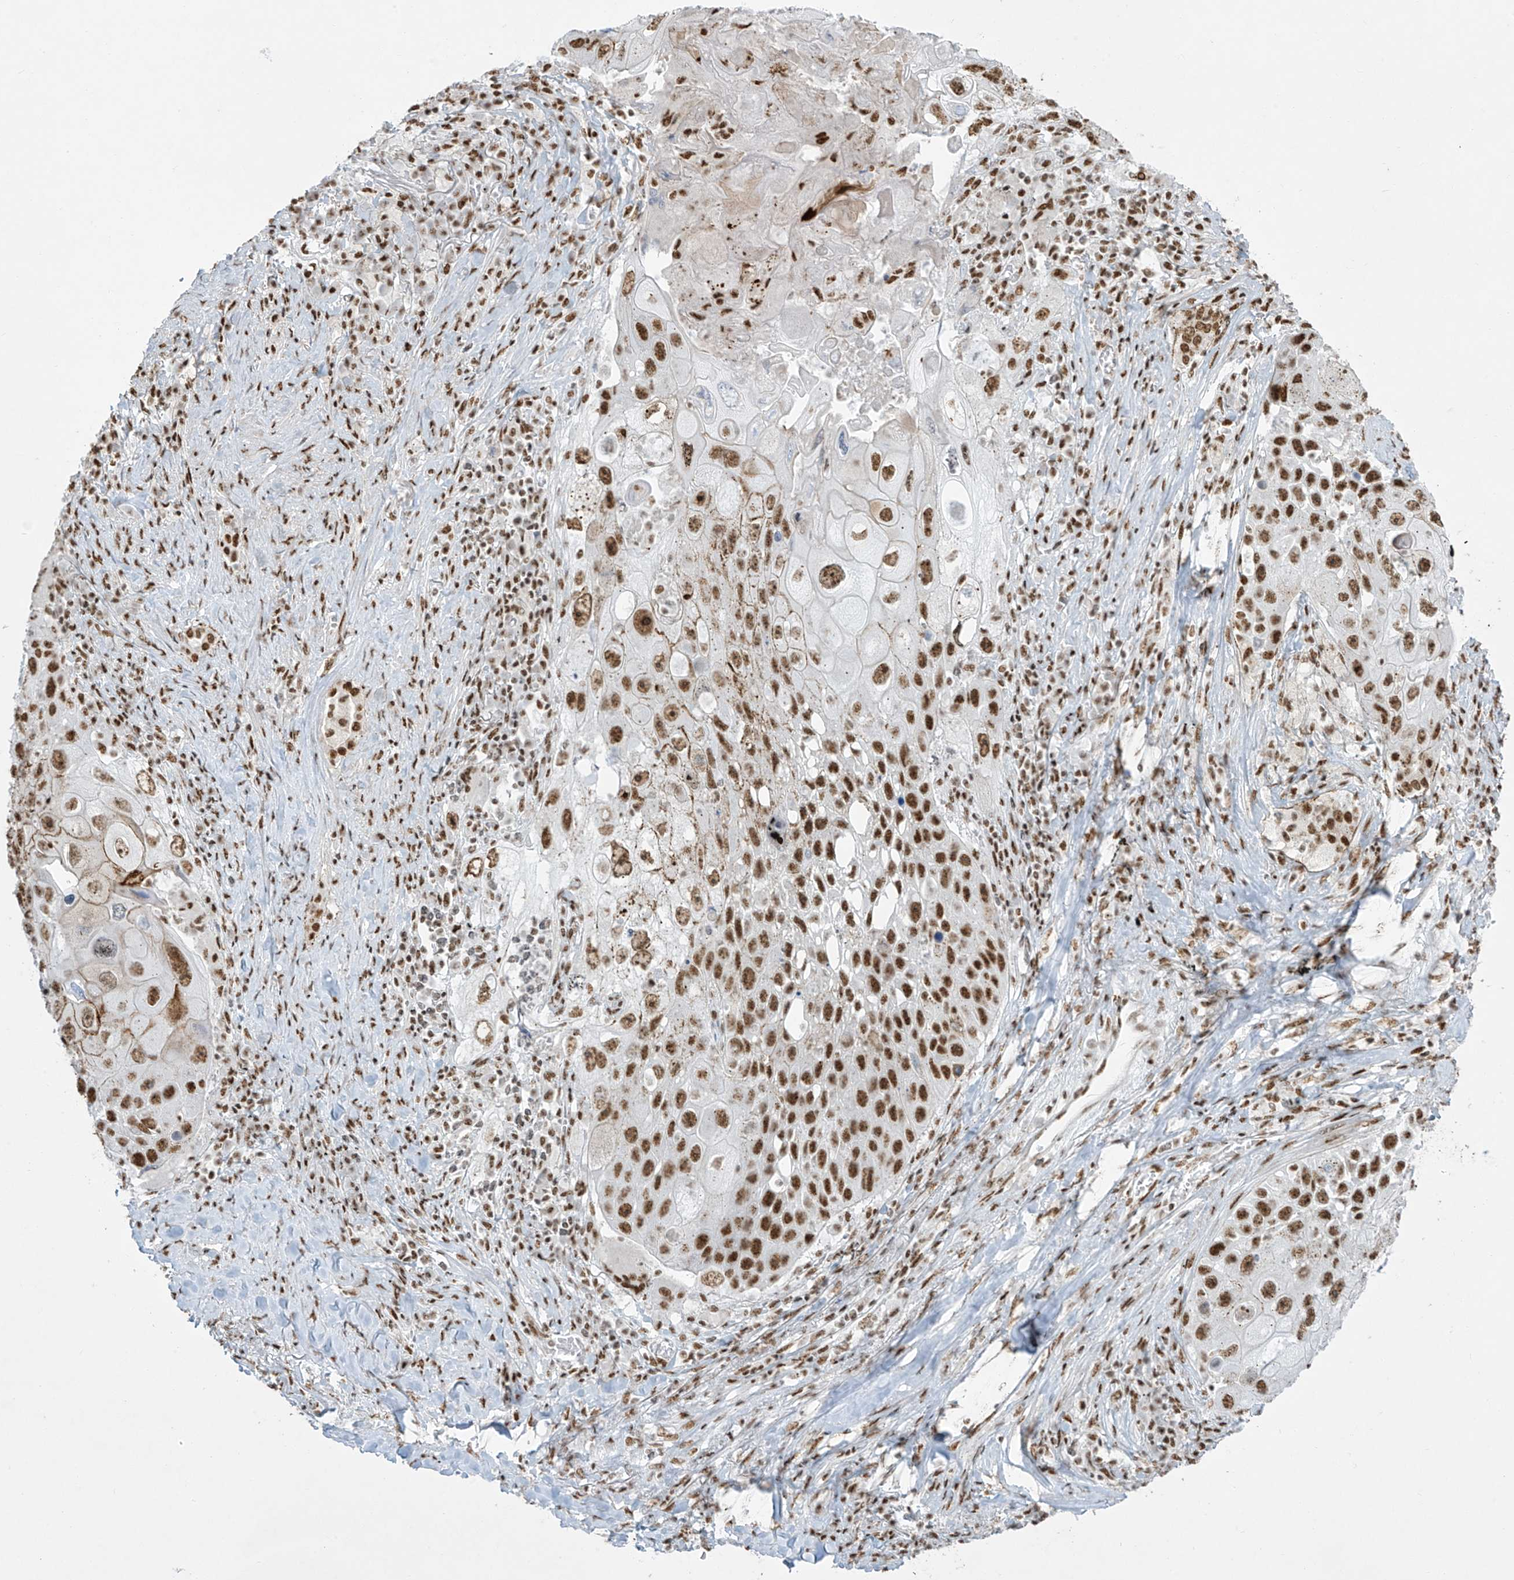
{"staining": {"intensity": "strong", "quantity": ">75%", "location": "nuclear"}, "tissue": "lung cancer", "cell_type": "Tumor cells", "image_type": "cancer", "snomed": [{"axis": "morphology", "description": "Squamous cell carcinoma, NOS"}, {"axis": "topography", "description": "Lung"}], "caption": "This is an image of immunohistochemistry (IHC) staining of lung squamous cell carcinoma, which shows strong positivity in the nuclear of tumor cells.", "gene": "MS4A6A", "patient": {"sex": "male", "age": 61}}